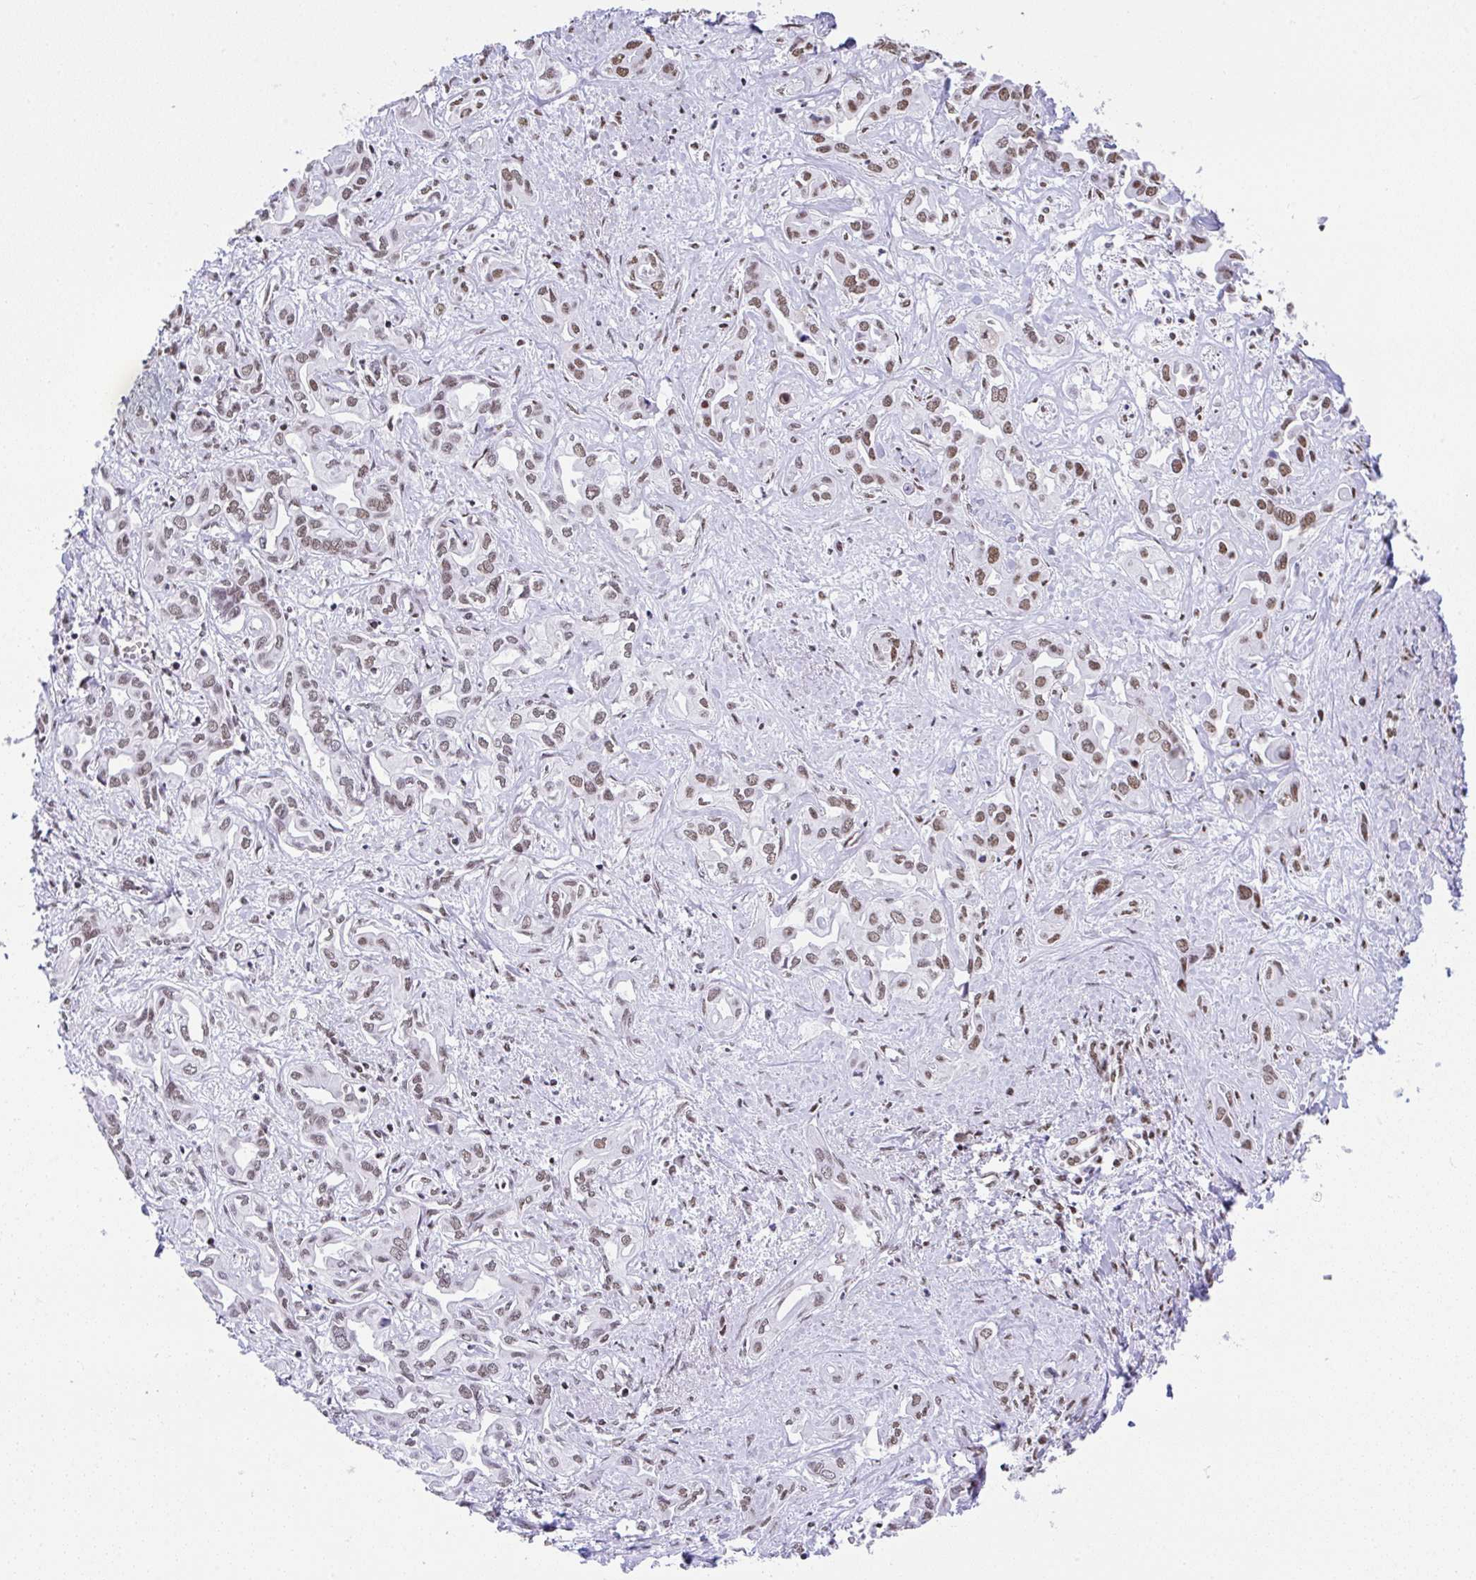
{"staining": {"intensity": "weak", "quantity": "25%-75%", "location": "nuclear"}, "tissue": "liver cancer", "cell_type": "Tumor cells", "image_type": "cancer", "snomed": [{"axis": "morphology", "description": "Cholangiocarcinoma"}, {"axis": "topography", "description": "Liver"}], "caption": "Tumor cells reveal weak nuclear staining in about 25%-75% of cells in liver cancer. The staining was performed using DAB, with brown indicating positive protein expression. Nuclei are stained blue with hematoxylin.", "gene": "DDX52", "patient": {"sex": "female", "age": 64}}